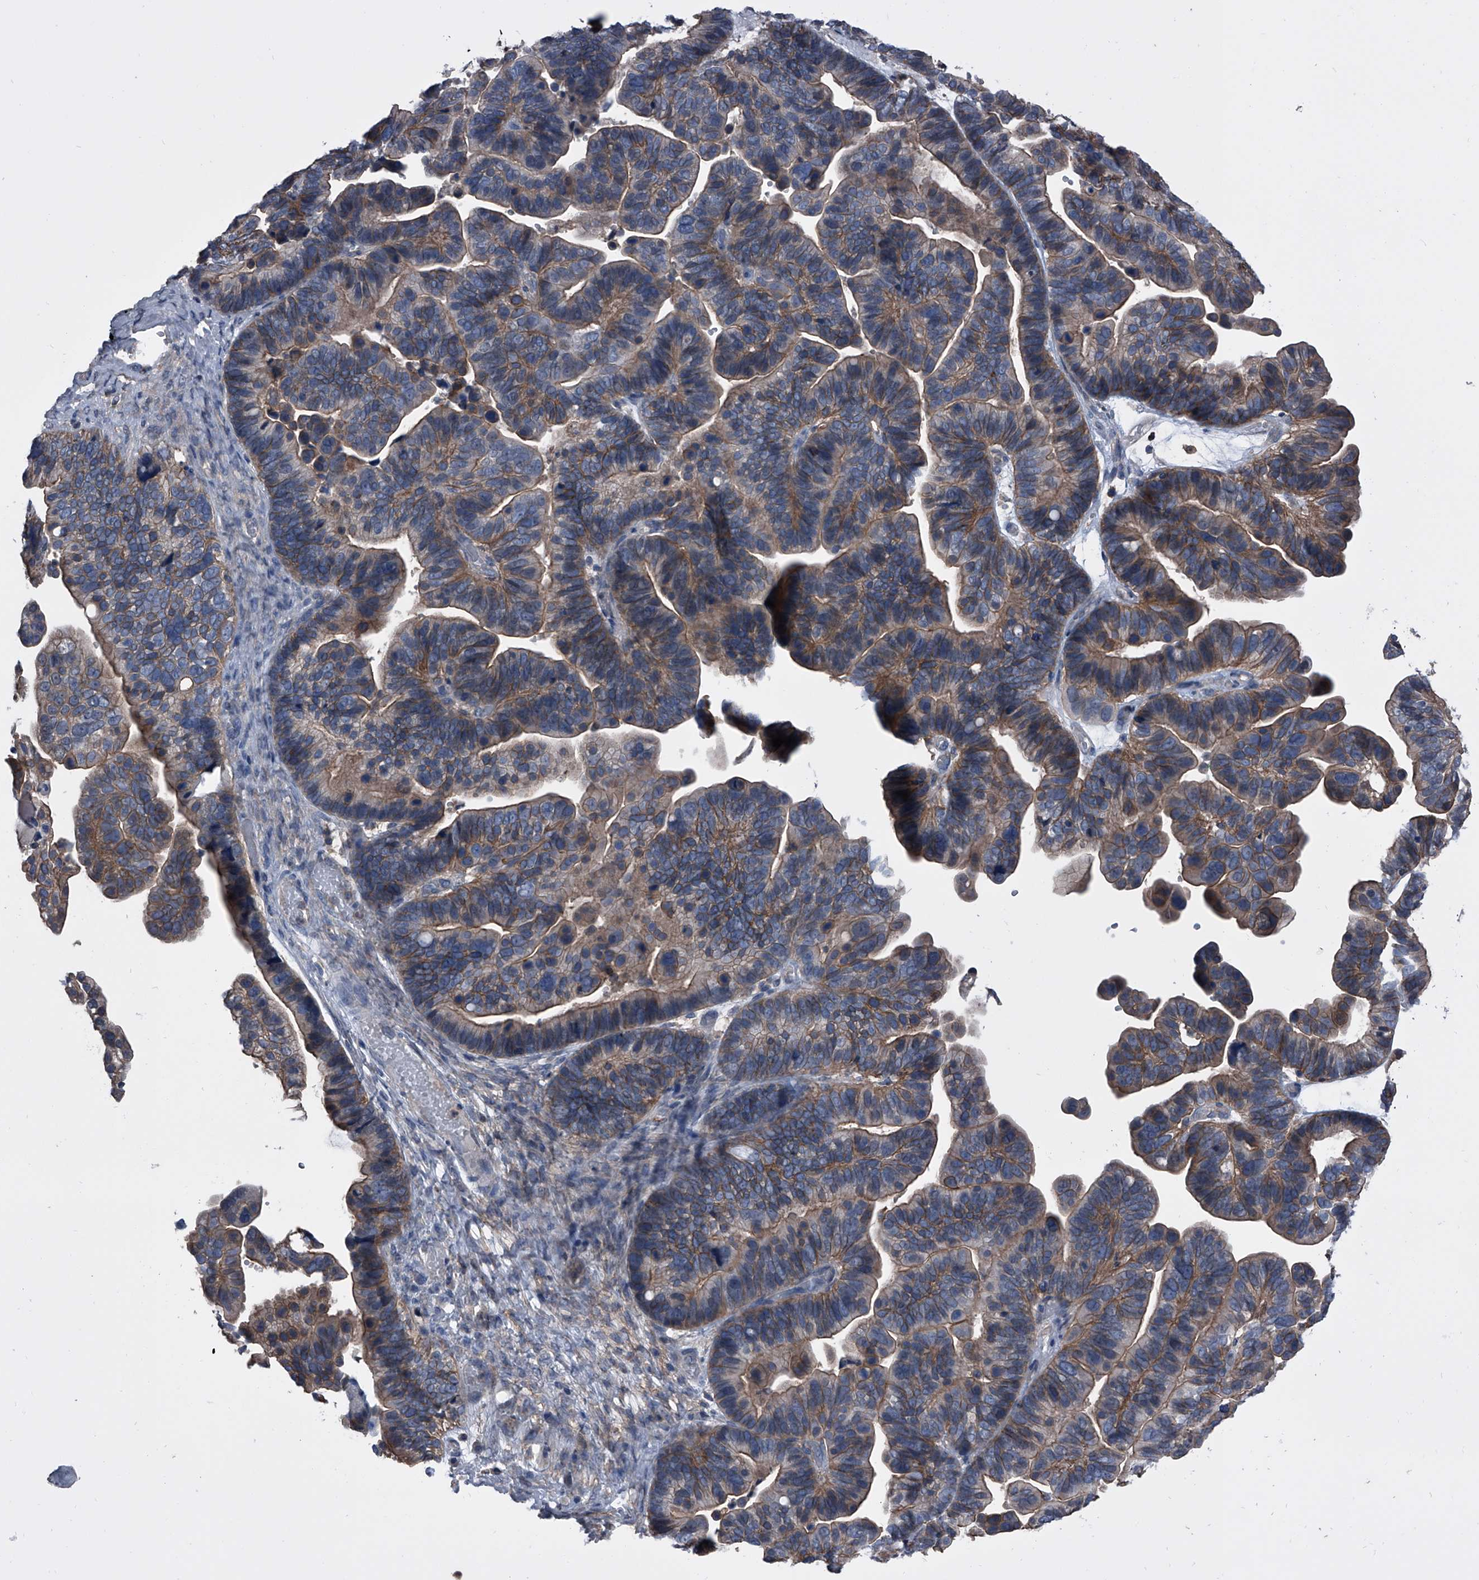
{"staining": {"intensity": "weak", "quantity": ">75%", "location": "cytoplasmic/membranous"}, "tissue": "ovarian cancer", "cell_type": "Tumor cells", "image_type": "cancer", "snomed": [{"axis": "morphology", "description": "Cystadenocarcinoma, serous, NOS"}, {"axis": "topography", "description": "Ovary"}], "caption": "IHC micrograph of neoplastic tissue: ovarian cancer (serous cystadenocarcinoma) stained using immunohistochemistry (IHC) reveals low levels of weak protein expression localized specifically in the cytoplasmic/membranous of tumor cells, appearing as a cytoplasmic/membranous brown color.", "gene": "PIP5K1A", "patient": {"sex": "female", "age": 56}}